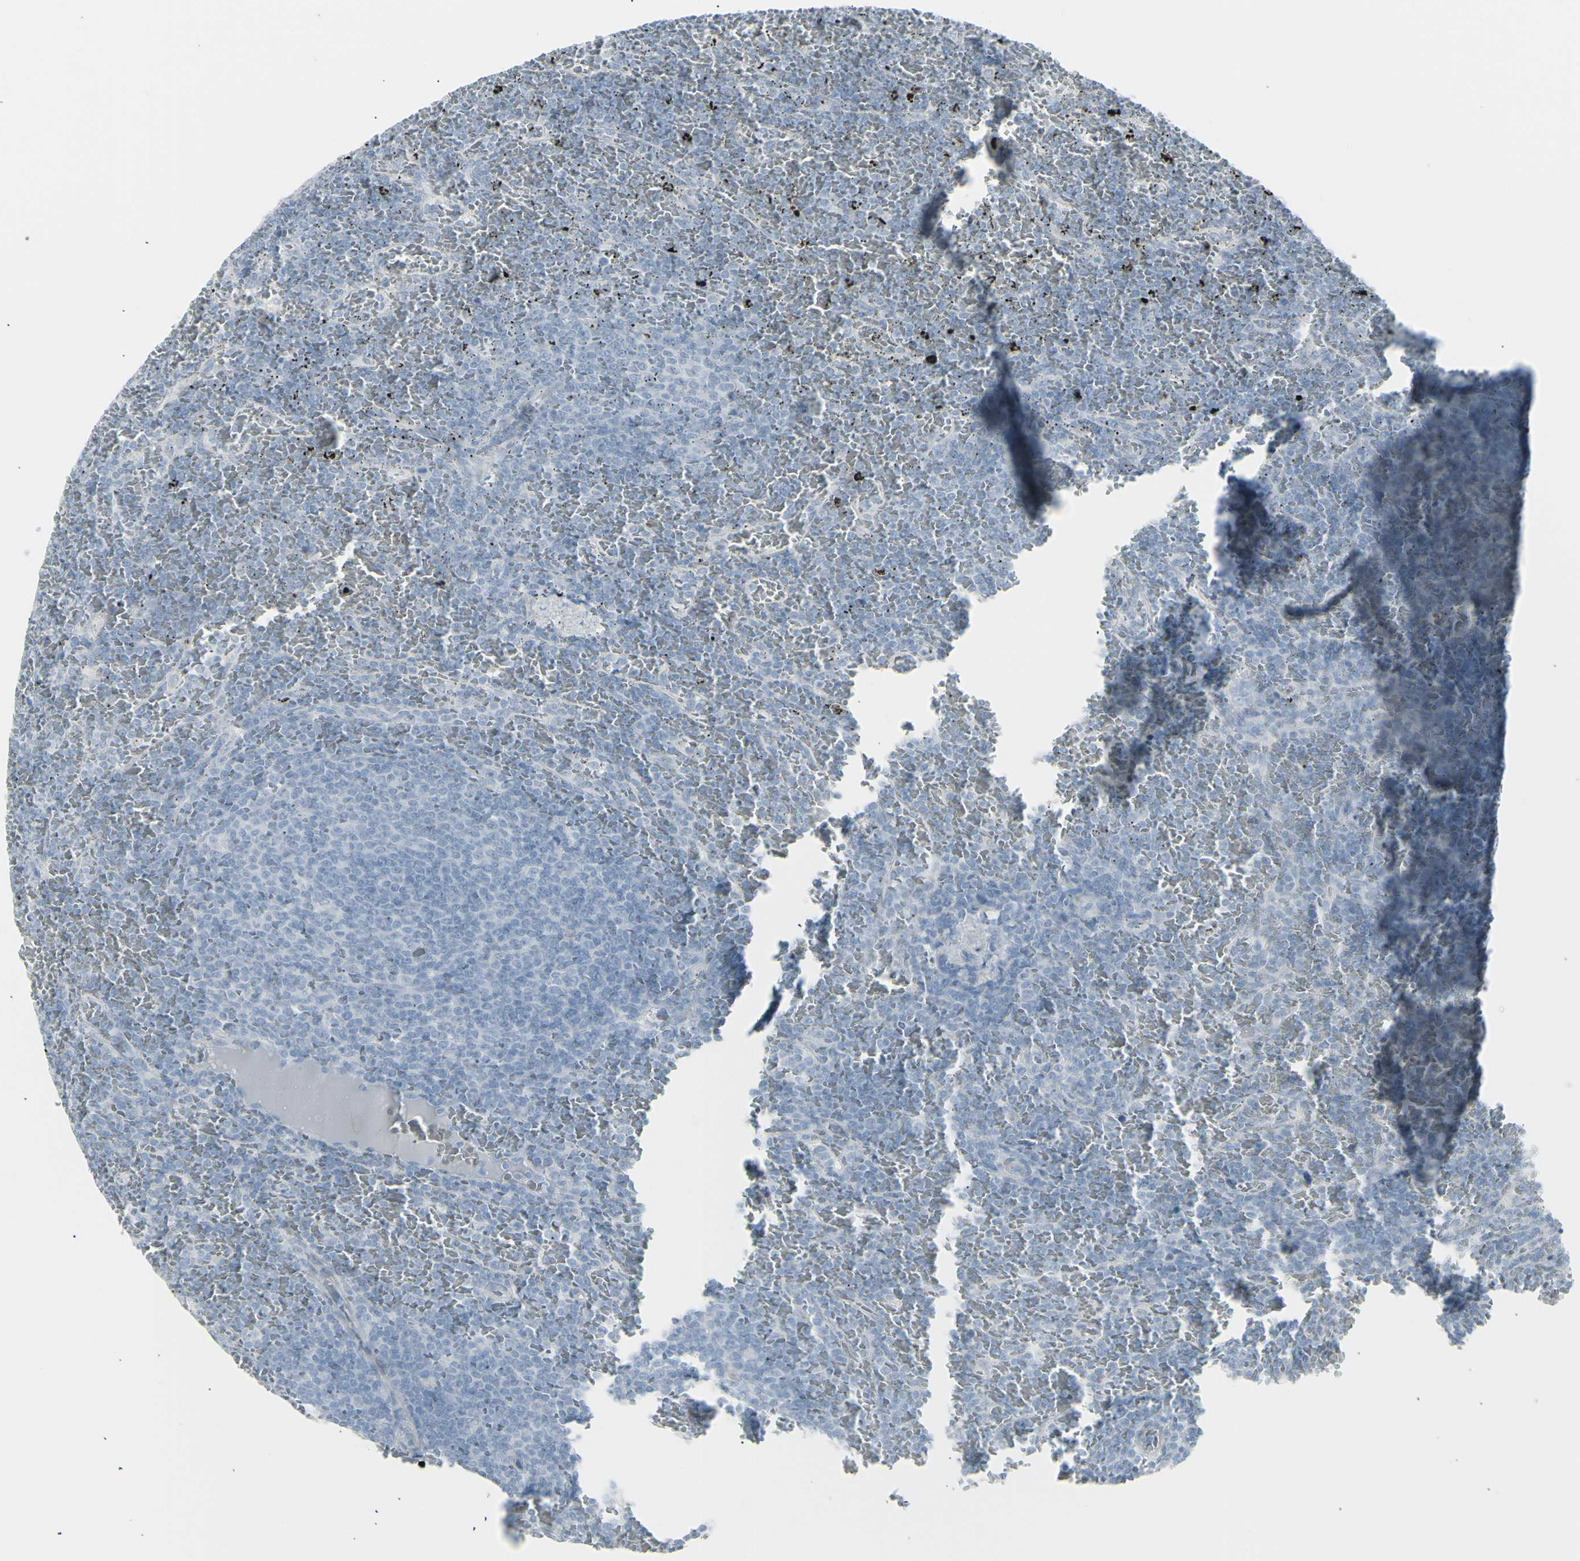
{"staining": {"intensity": "negative", "quantity": "none", "location": "none"}, "tissue": "lymphoma", "cell_type": "Tumor cells", "image_type": "cancer", "snomed": [{"axis": "morphology", "description": "Malignant lymphoma, non-Hodgkin's type, Low grade"}, {"axis": "topography", "description": "Spleen"}], "caption": "This is an immunohistochemistry (IHC) image of lymphoma. There is no staining in tumor cells.", "gene": "YBX2", "patient": {"sex": "female", "age": 77}}